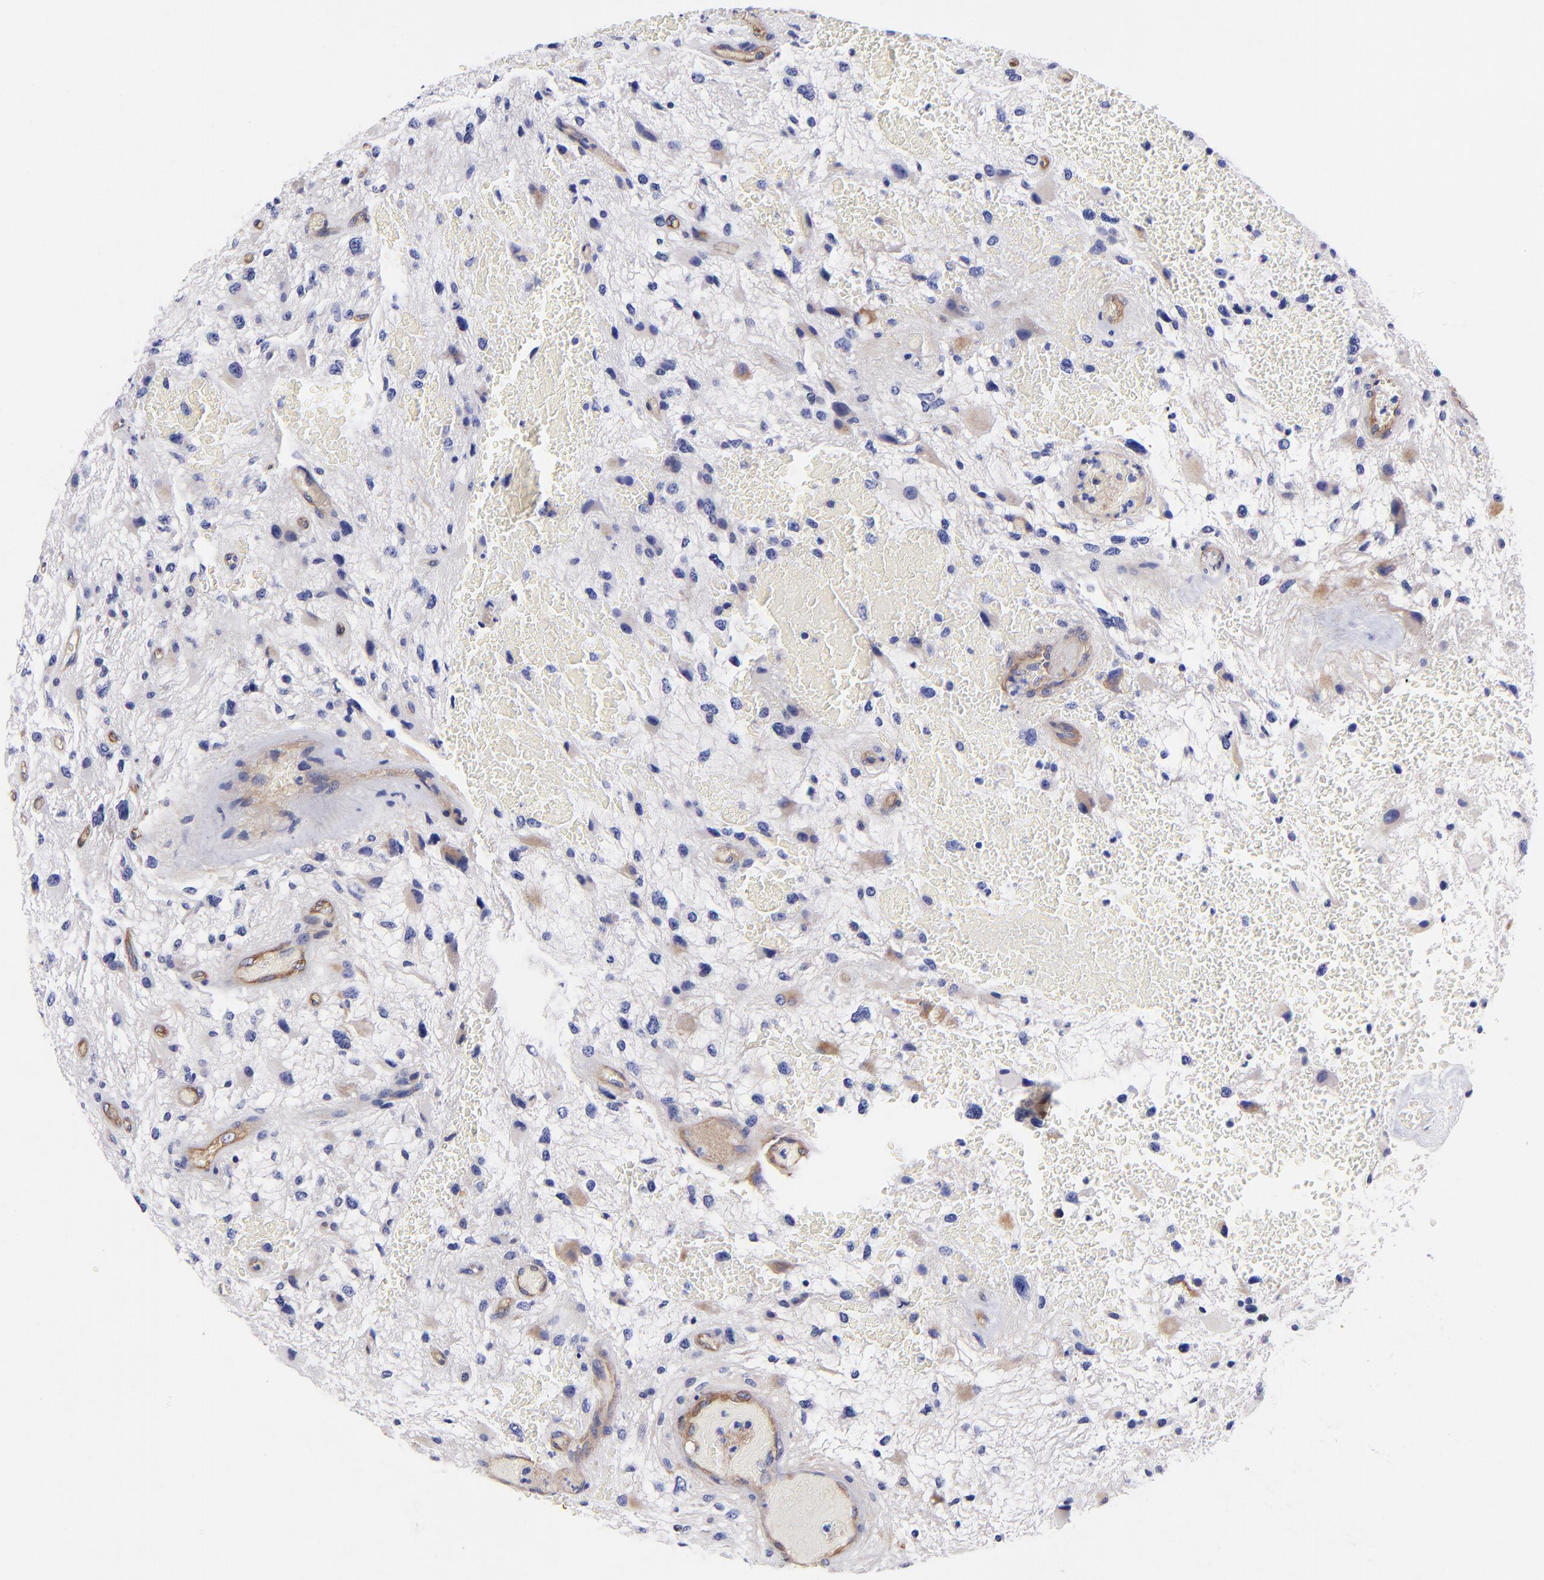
{"staining": {"intensity": "weak", "quantity": "<25%", "location": "cytoplasmic/membranous"}, "tissue": "glioma", "cell_type": "Tumor cells", "image_type": "cancer", "snomed": [{"axis": "morphology", "description": "Glioma, malignant, High grade"}, {"axis": "topography", "description": "Brain"}], "caption": "Immunohistochemical staining of malignant high-grade glioma shows no significant staining in tumor cells.", "gene": "PPFIBP1", "patient": {"sex": "female", "age": 60}}